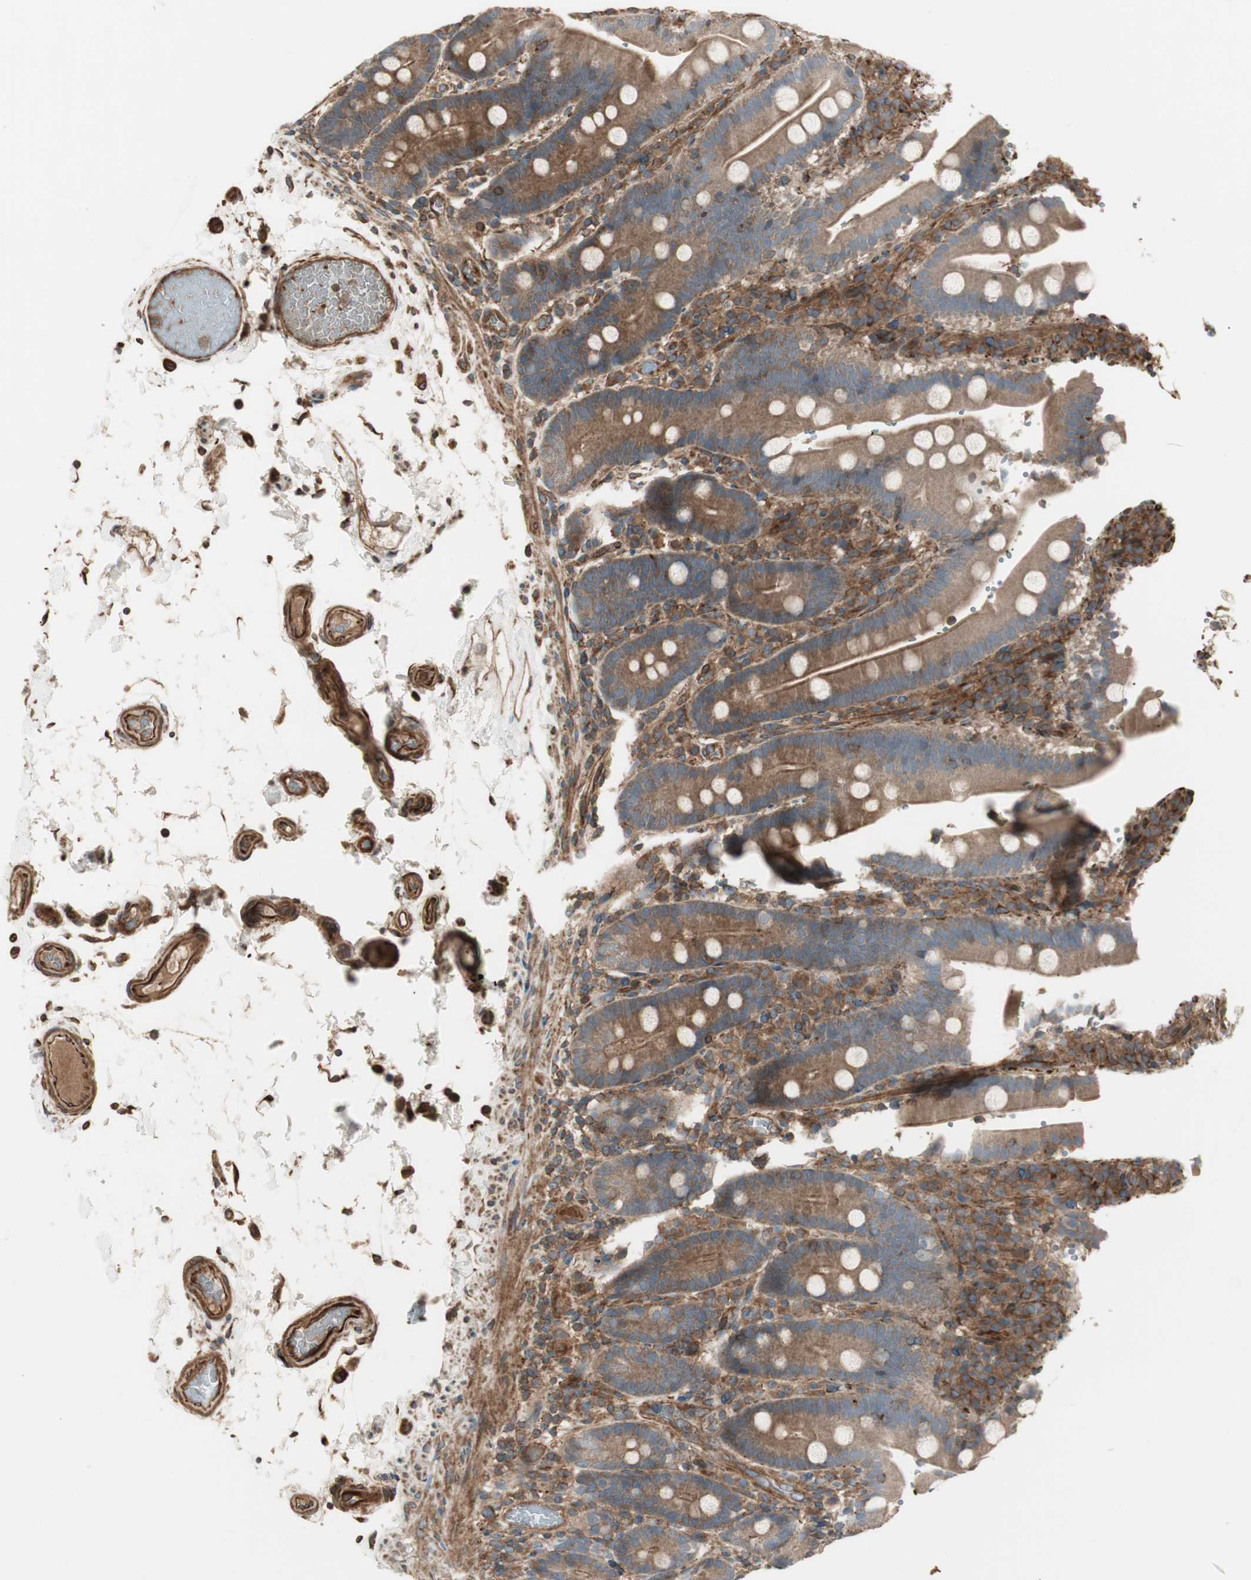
{"staining": {"intensity": "moderate", "quantity": ">75%", "location": "cytoplasmic/membranous"}, "tissue": "duodenum", "cell_type": "Glandular cells", "image_type": "normal", "snomed": [{"axis": "morphology", "description": "Normal tissue, NOS"}, {"axis": "topography", "description": "Small intestine, NOS"}], "caption": "Protein staining displays moderate cytoplasmic/membranous positivity in about >75% of glandular cells in normal duodenum.", "gene": "PRKG1", "patient": {"sex": "female", "age": 71}}